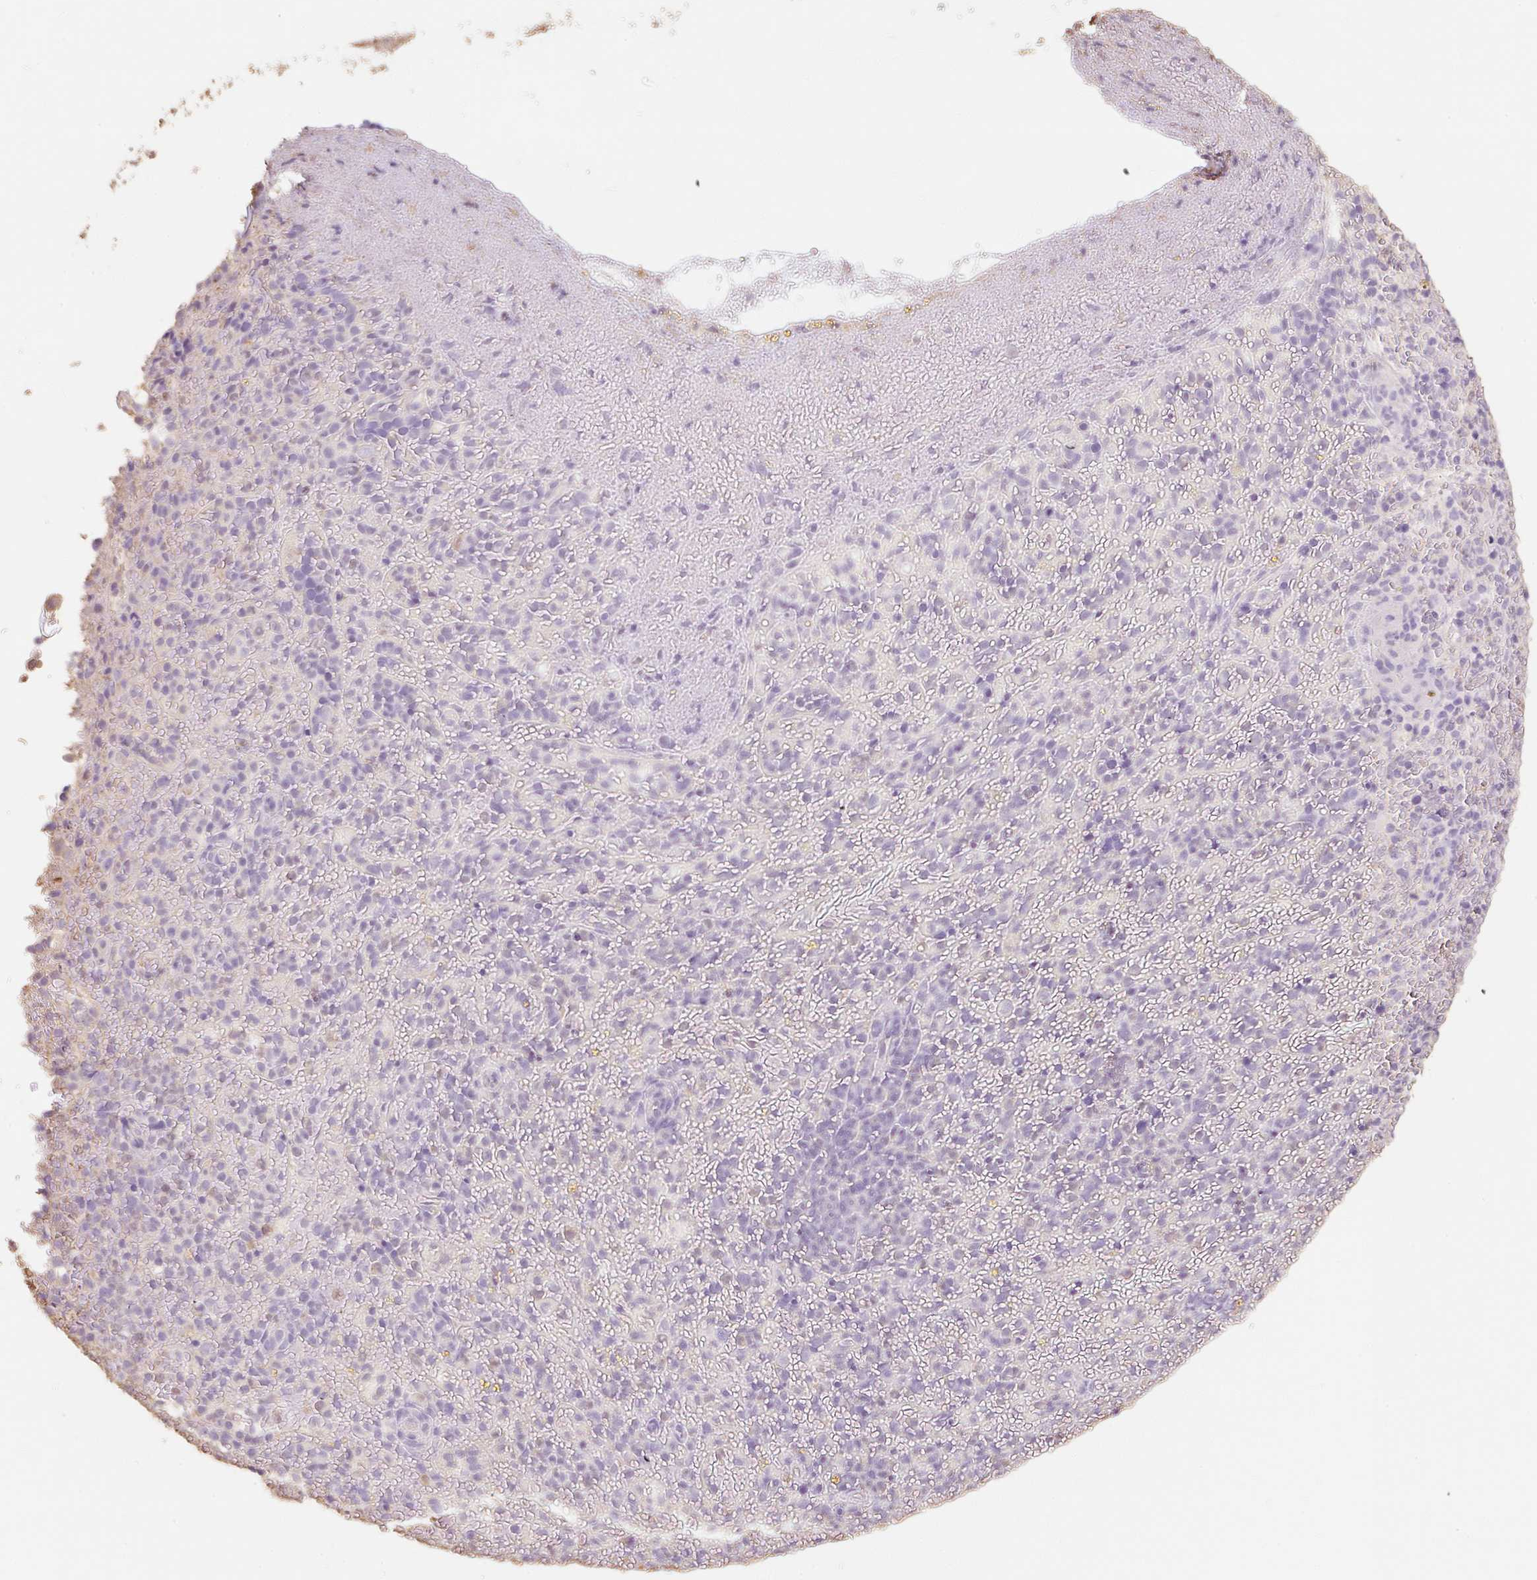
{"staining": {"intensity": "negative", "quantity": "none", "location": "none"}, "tissue": "spleen", "cell_type": "Cells in red pulp", "image_type": "normal", "snomed": [{"axis": "morphology", "description": "Normal tissue, NOS"}, {"axis": "topography", "description": "Spleen"}], "caption": "DAB immunohistochemical staining of normal human spleen reveals no significant positivity in cells in red pulp. The staining was performed using DAB (3,3'-diaminobenzidine) to visualize the protein expression in brown, while the nuclei were stained in blue with hematoxylin (Magnification: 20x).", "gene": "MBOAT7", "patient": {"sex": "female", "age": 50}}